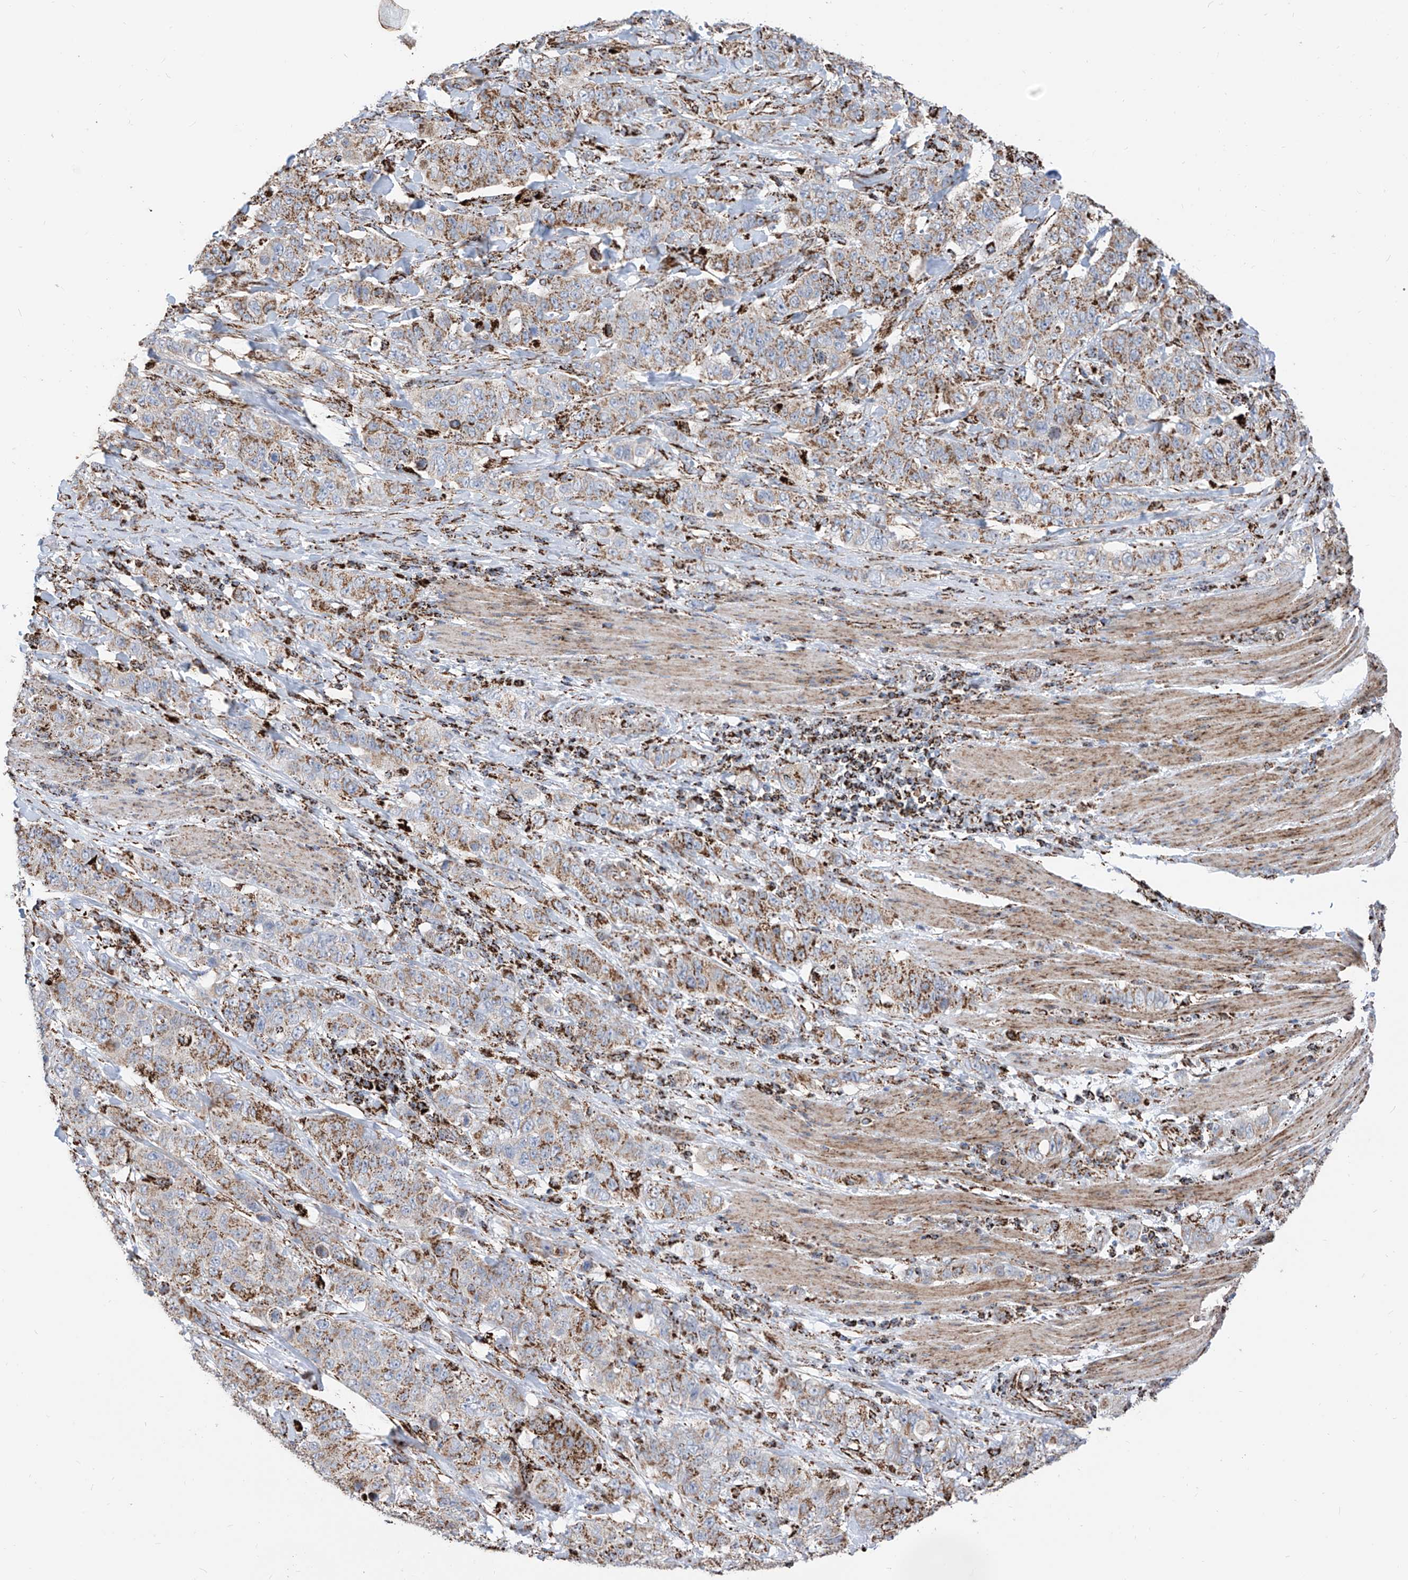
{"staining": {"intensity": "moderate", "quantity": "25%-75%", "location": "cytoplasmic/membranous"}, "tissue": "stomach cancer", "cell_type": "Tumor cells", "image_type": "cancer", "snomed": [{"axis": "morphology", "description": "Adenocarcinoma, NOS"}, {"axis": "topography", "description": "Stomach"}], "caption": "Human stomach adenocarcinoma stained with a protein marker reveals moderate staining in tumor cells.", "gene": "COX5B", "patient": {"sex": "male", "age": 48}}